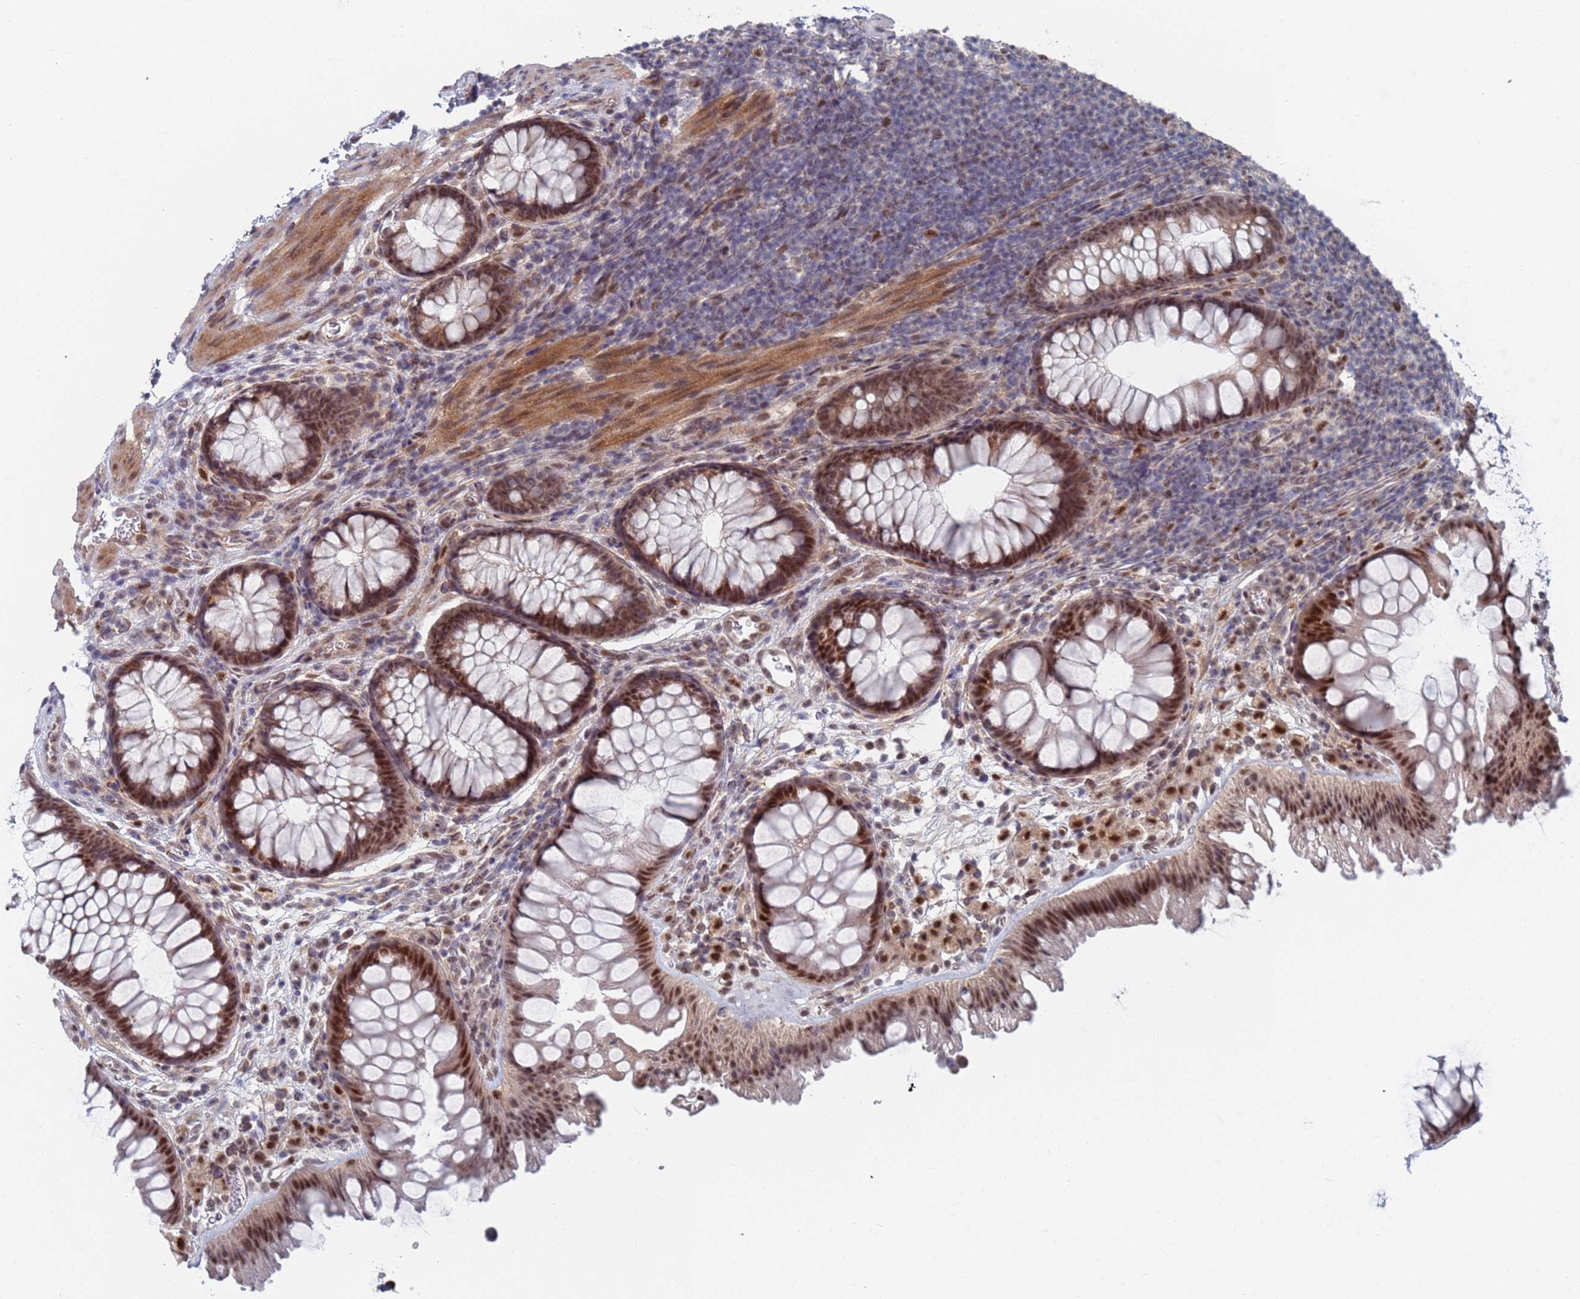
{"staining": {"intensity": "moderate", "quantity": ">75%", "location": "cytoplasmic/membranous,nuclear"}, "tissue": "colon", "cell_type": "Endothelial cells", "image_type": "normal", "snomed": [{"axis": "morphology", "description": "Normal tissue, NOS"}, {"axis": "topography", "description": "Colon"}], "caption": "DAB (3,3'-diaminobenzidine) immunohistochemical staining of unremarkable colon shows moderate cytoplasmic/membranous,nuclear protein expression in about >75% of endothelial cells.", "gene": "RPP25", "patient": {"sex": "female", "age": 62}}